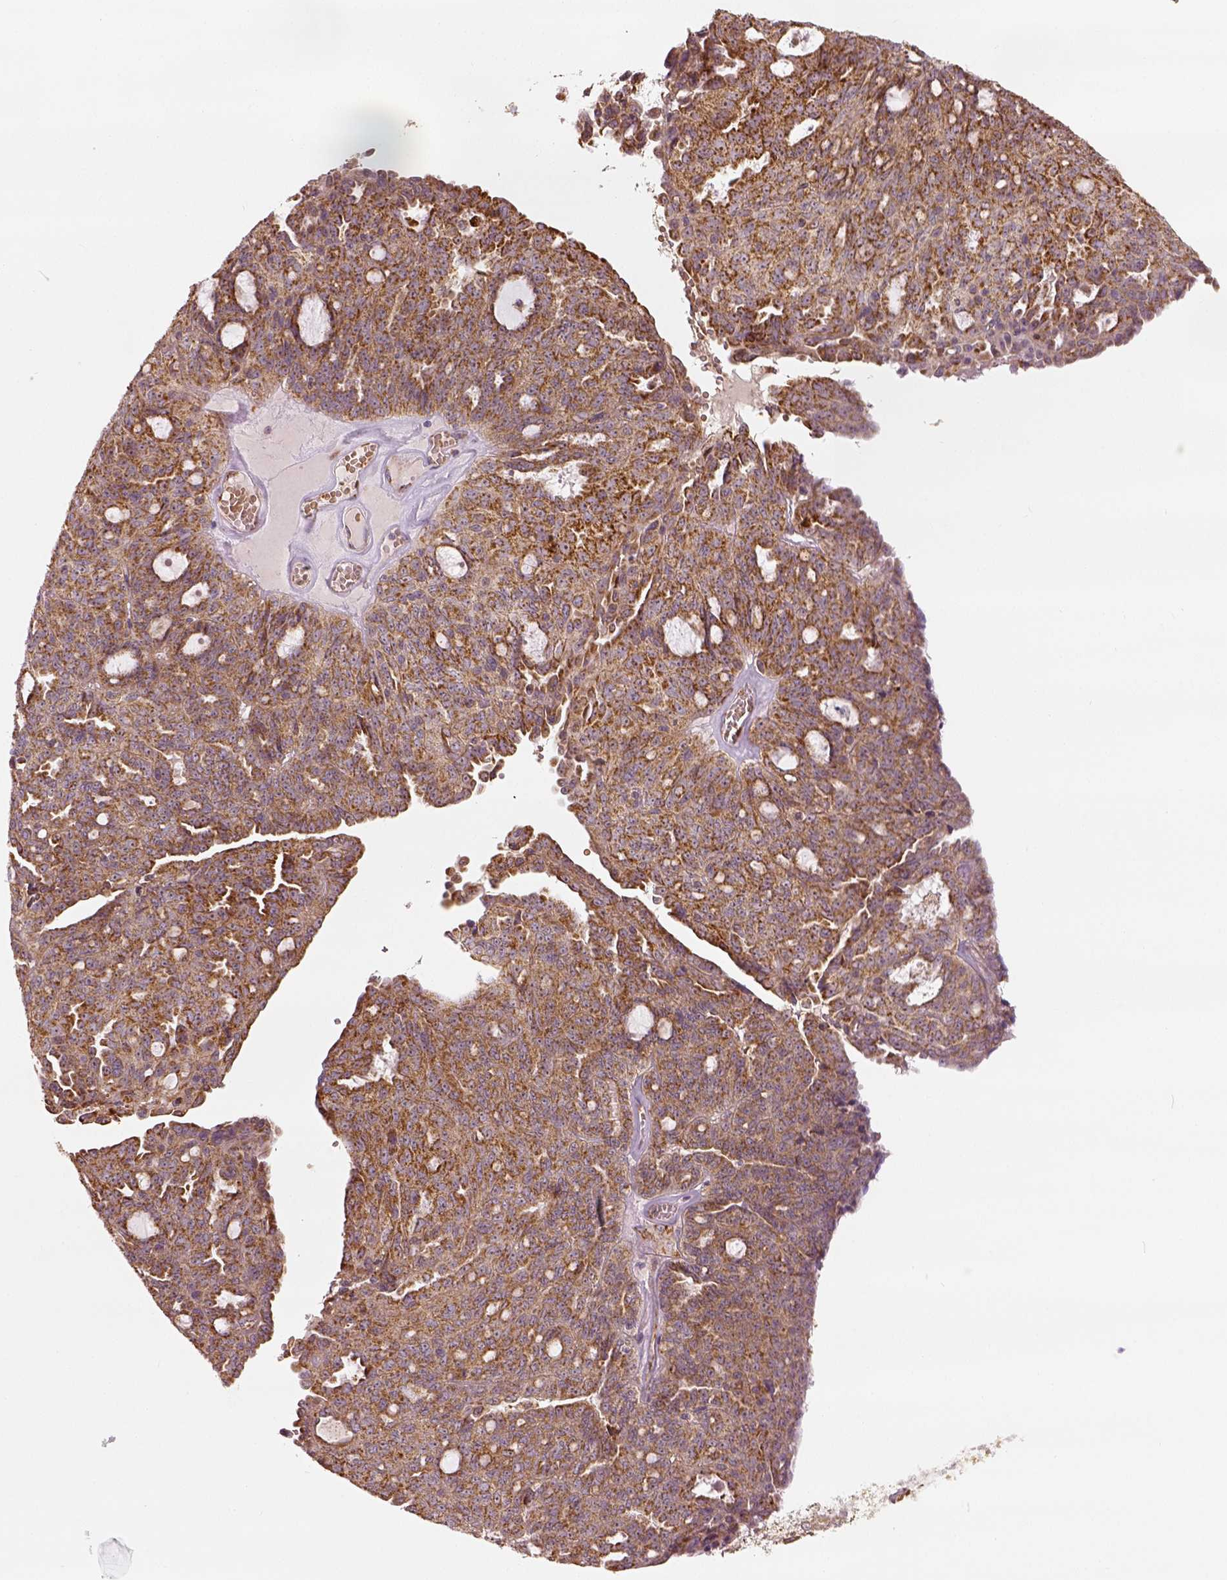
{"staining": {"intensity": "moderate", "quantity": ">75%", "location": "cytoplasmic/membranous"}, "tissue": "ovarian cancer", "cell_type": "Tumor cells", "image_type": "cancer", "snomed": [{"axis": "morphology", "description": "Cystadenocarcinoma, serous, NOS"}, {"axis": "topography", "description": "Ovary"}], "caption": "Ovarian cancer (serous cystadenocarcinoma) stained for a protein (brown) reveals moderate cytoplasmic/membranous positive staining in about >75% of tumor cells.", "gene": "PGAM5", "patient": {"sex": "female", "age": 71}}